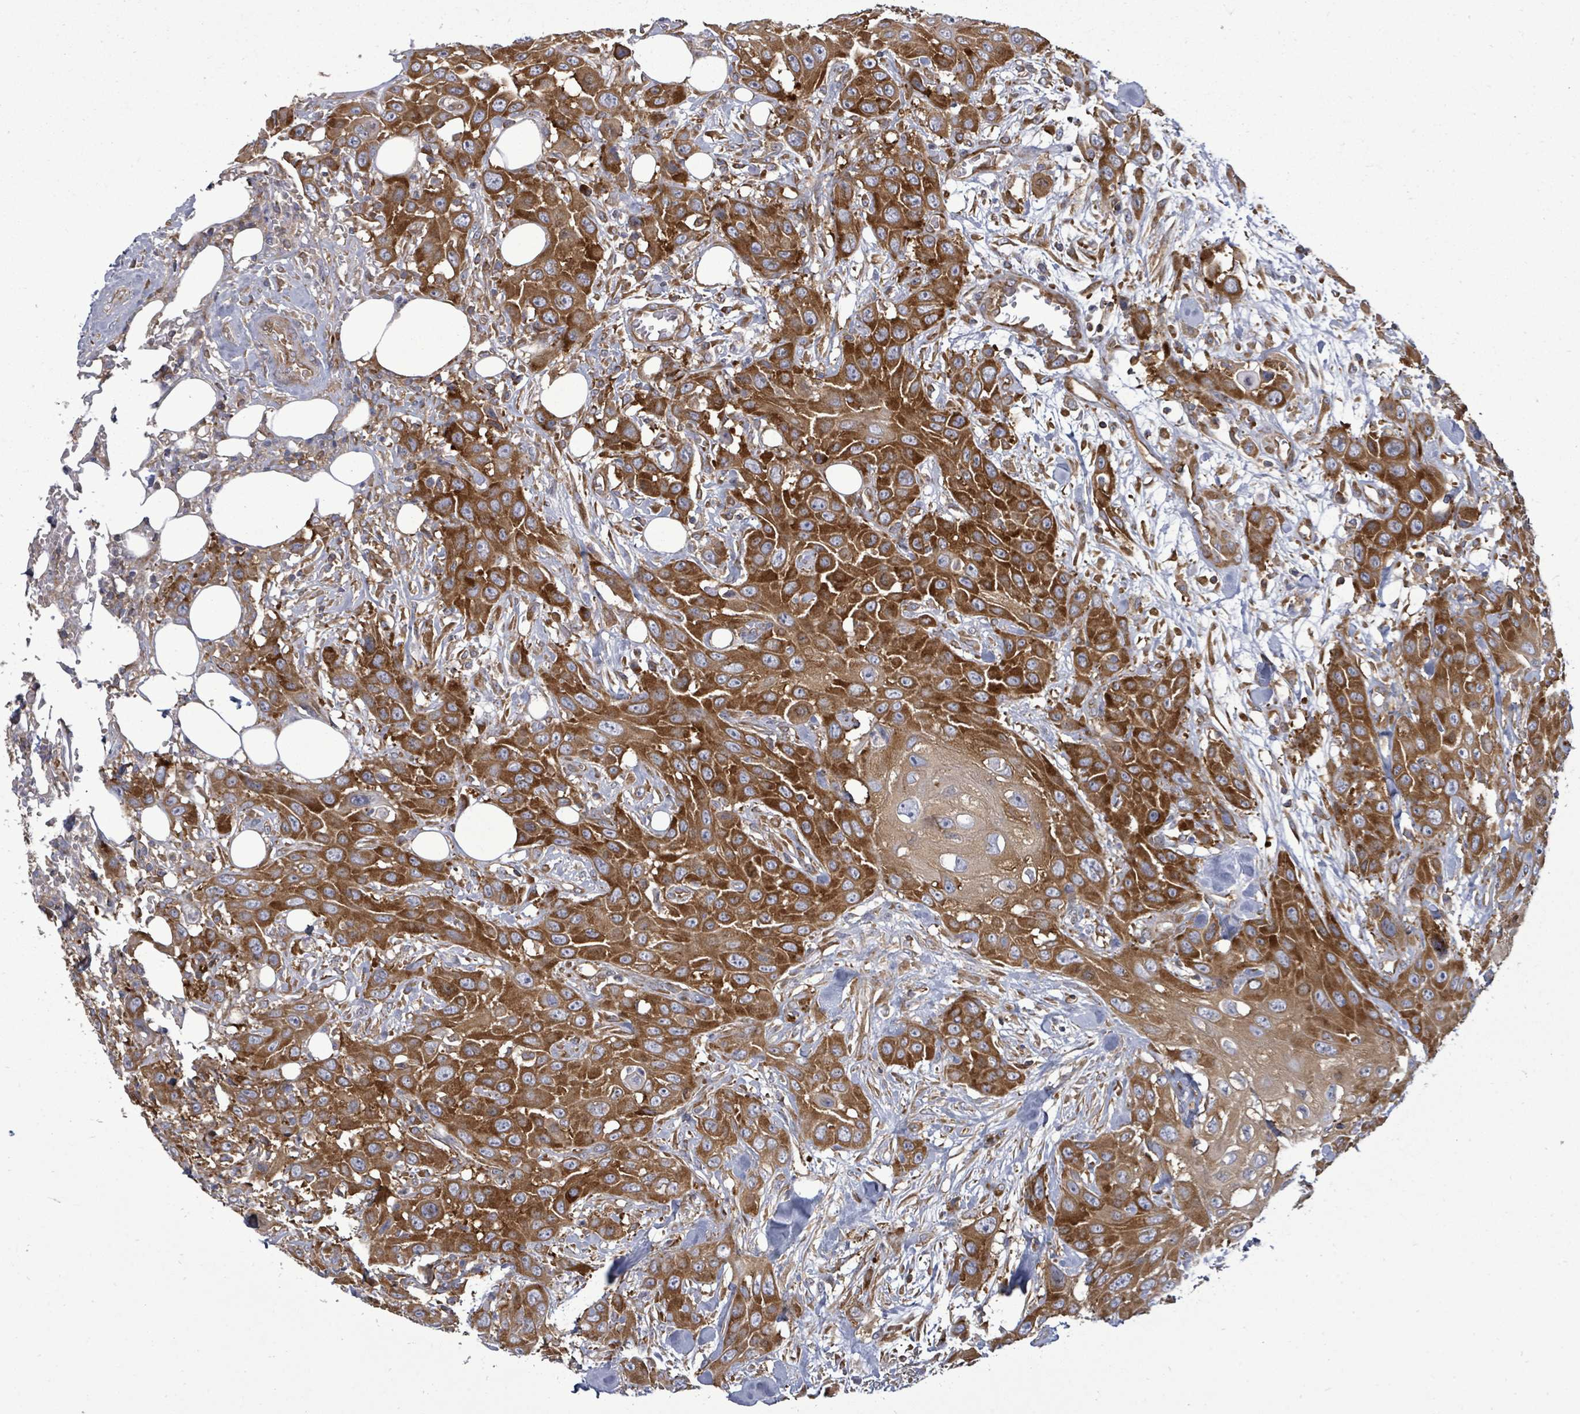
{"staining": {"intensity": "strong", "quantity": ">75%", "location": "cytoplasmic/membranous"}, "tissue": "head and neck cancer", "cell_type": "Tumor cells", "image_type": "cancer", "snomed": [{"axis": "morphology", "description": "Squamous cell carcinoma, NOS"}, {"axis": "topography", "description": "Head-Neck"}], "caption": "DAB (3,3'-diaminobenzidine) immunohistochemical staining of human head and neck cancer displays strong cytoplasmic/membranous protein expression in about >75% of tumor cells.", "gene": "EIF3C", "patient": {"sex": "male", "age": 81}}